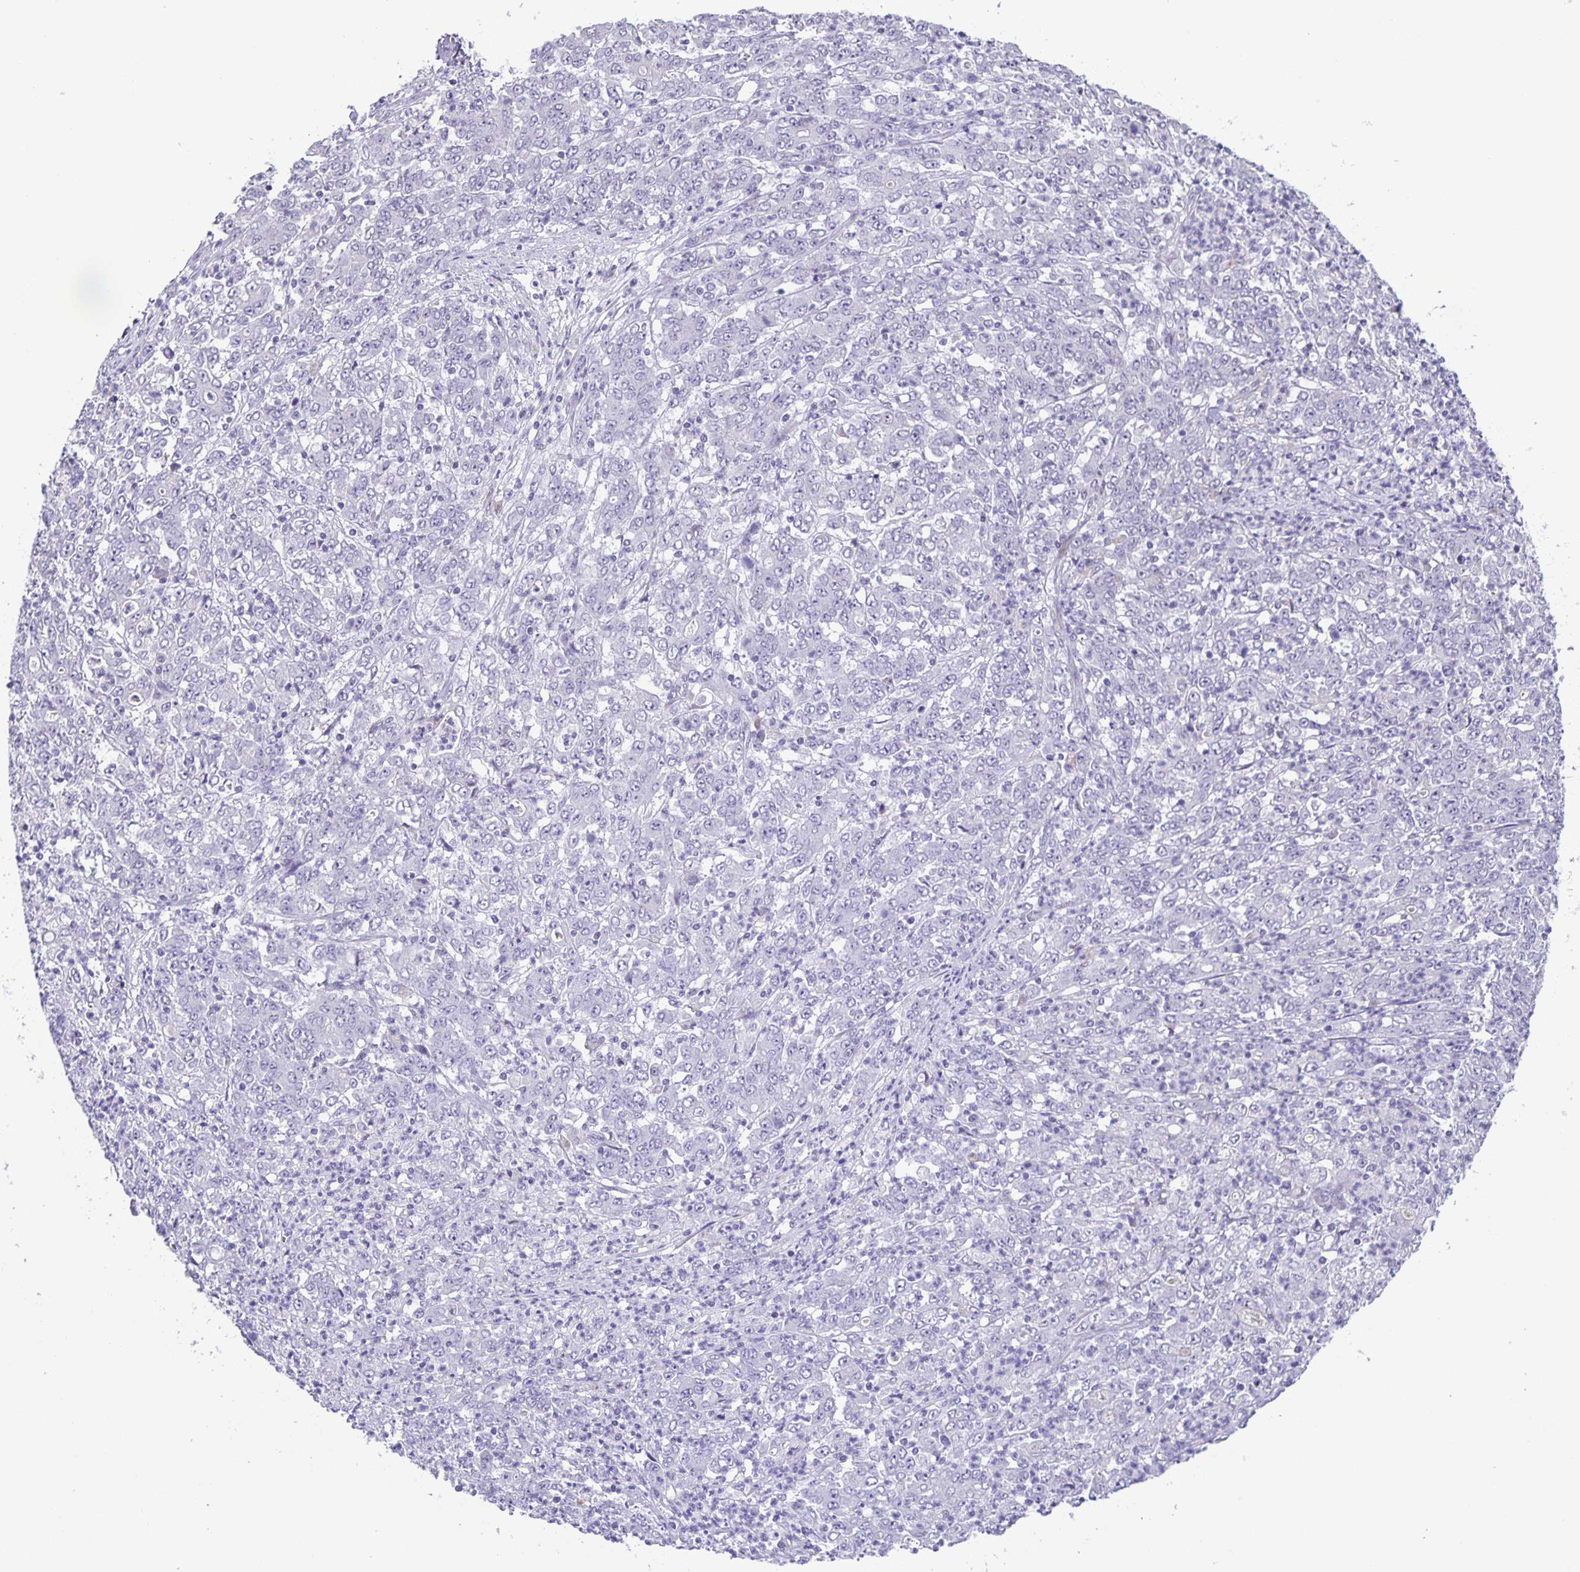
{"staining": {"intensity": "negative", "quantity": "none", "location": "none"}, "tissue": "stomach cancer", "cell_type": "Tumor cells", "image_type": "cancer", "snomed": [{"axis": "morphology", "description": "Adenocarcinoma, NOS"}, {"axis": "topography", "description": "Stomach, lower"}], "caption": "Immunohistochemistry (IHC) of stomach cancer (adenocarcinoma) shows no positivity in tumor cells.", "gene": "PHRF1", "patient": {"sex": "female", "age": 71}}